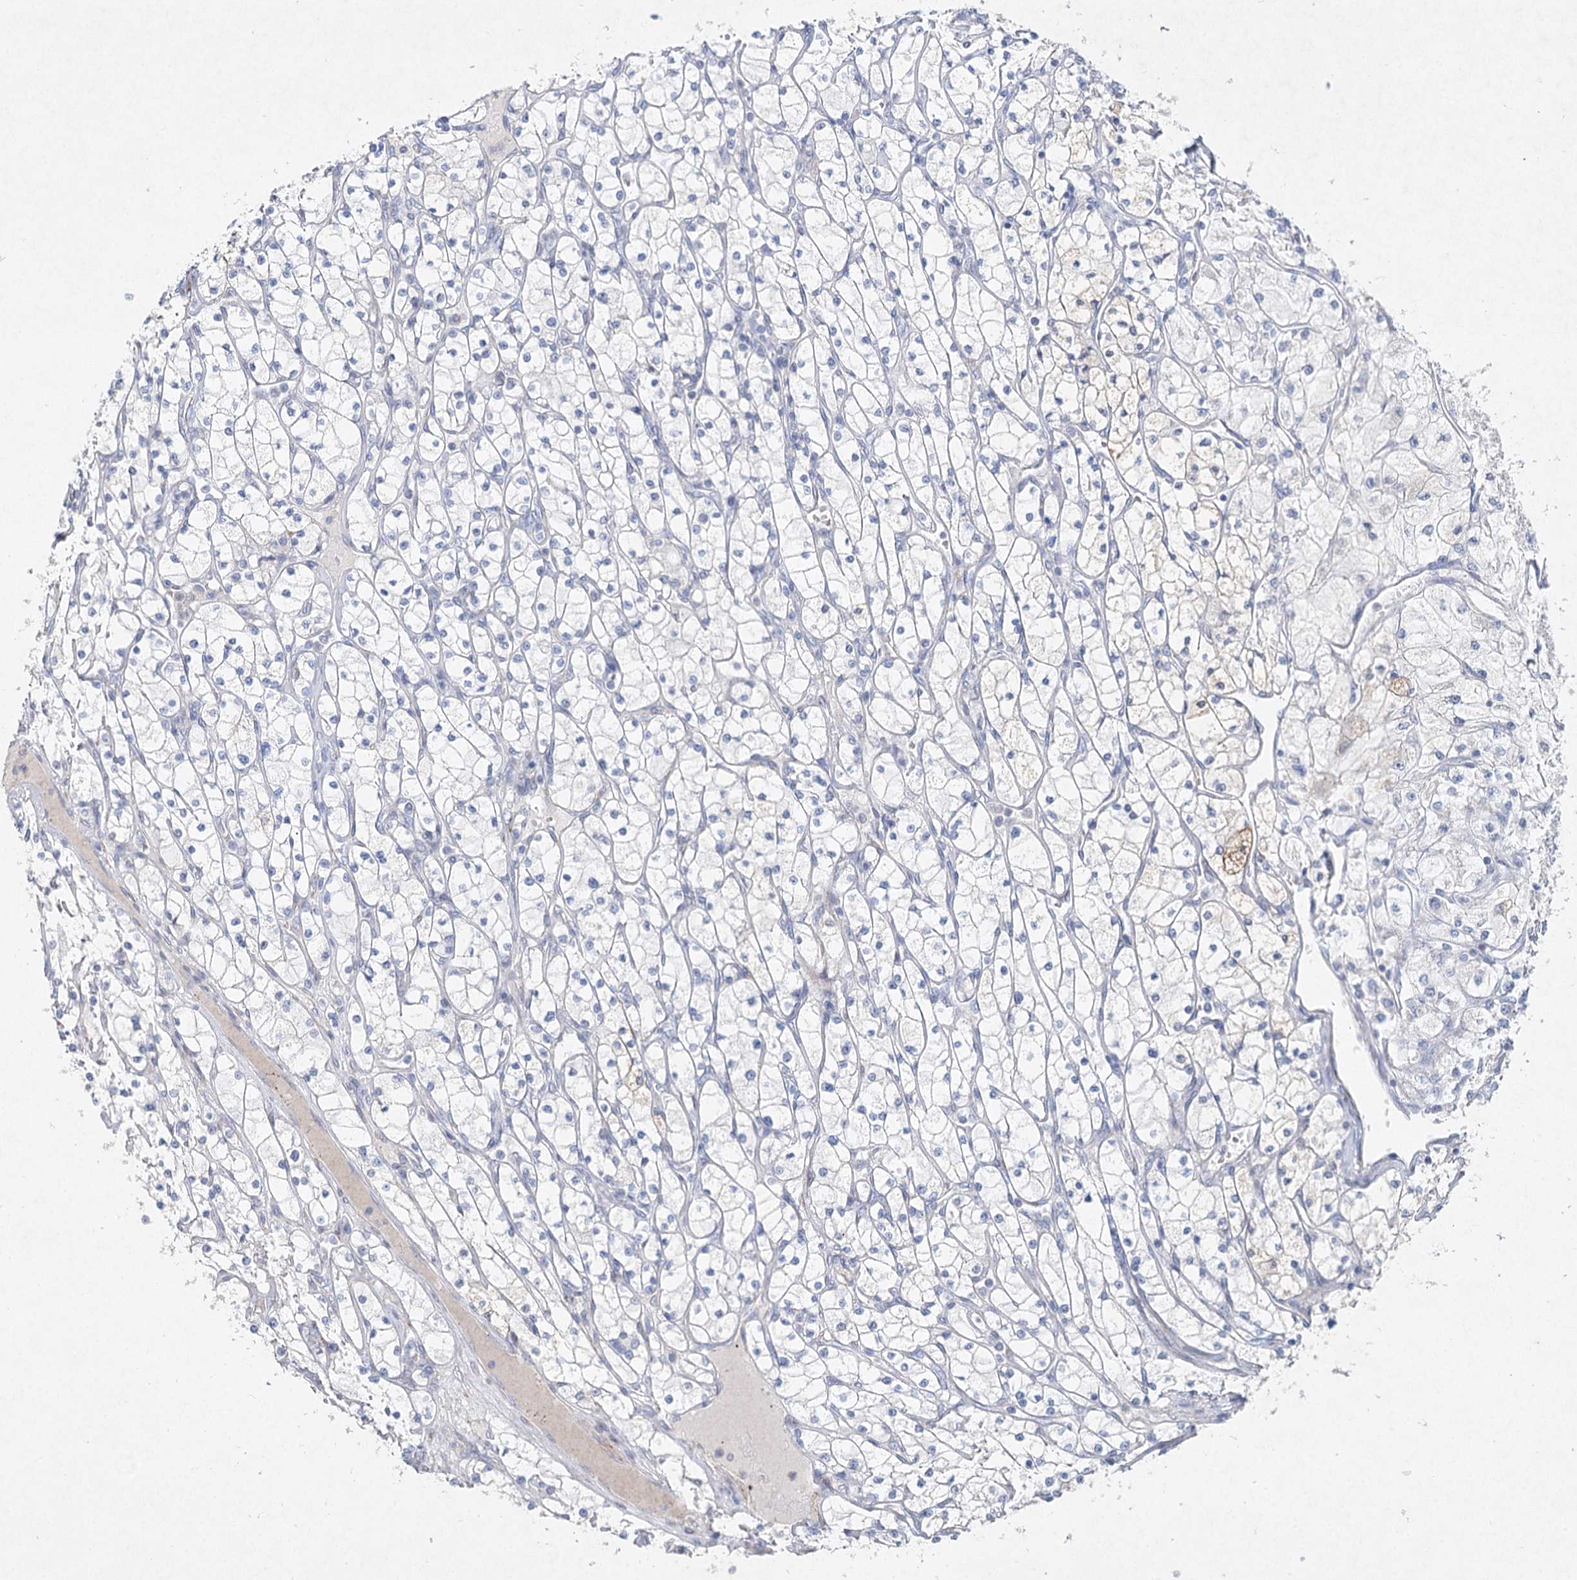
{"staining": {"intensity": "negative", "quantity": "none", "location": "none"}, "tissue": "renal cancer", "cell_type": "Tumor cells", "image_type": "cancer", "snomed": [{"axis": "morphology", "description": "Adenocarcinoma, NOS"}, {"axis": "topography", "description": "Kidney"}], "caption": "Tumor cells are negative for protein expression in human renal cancer.", "gene": "RFX6", "patient": {"sex": "male", "age": 80}}